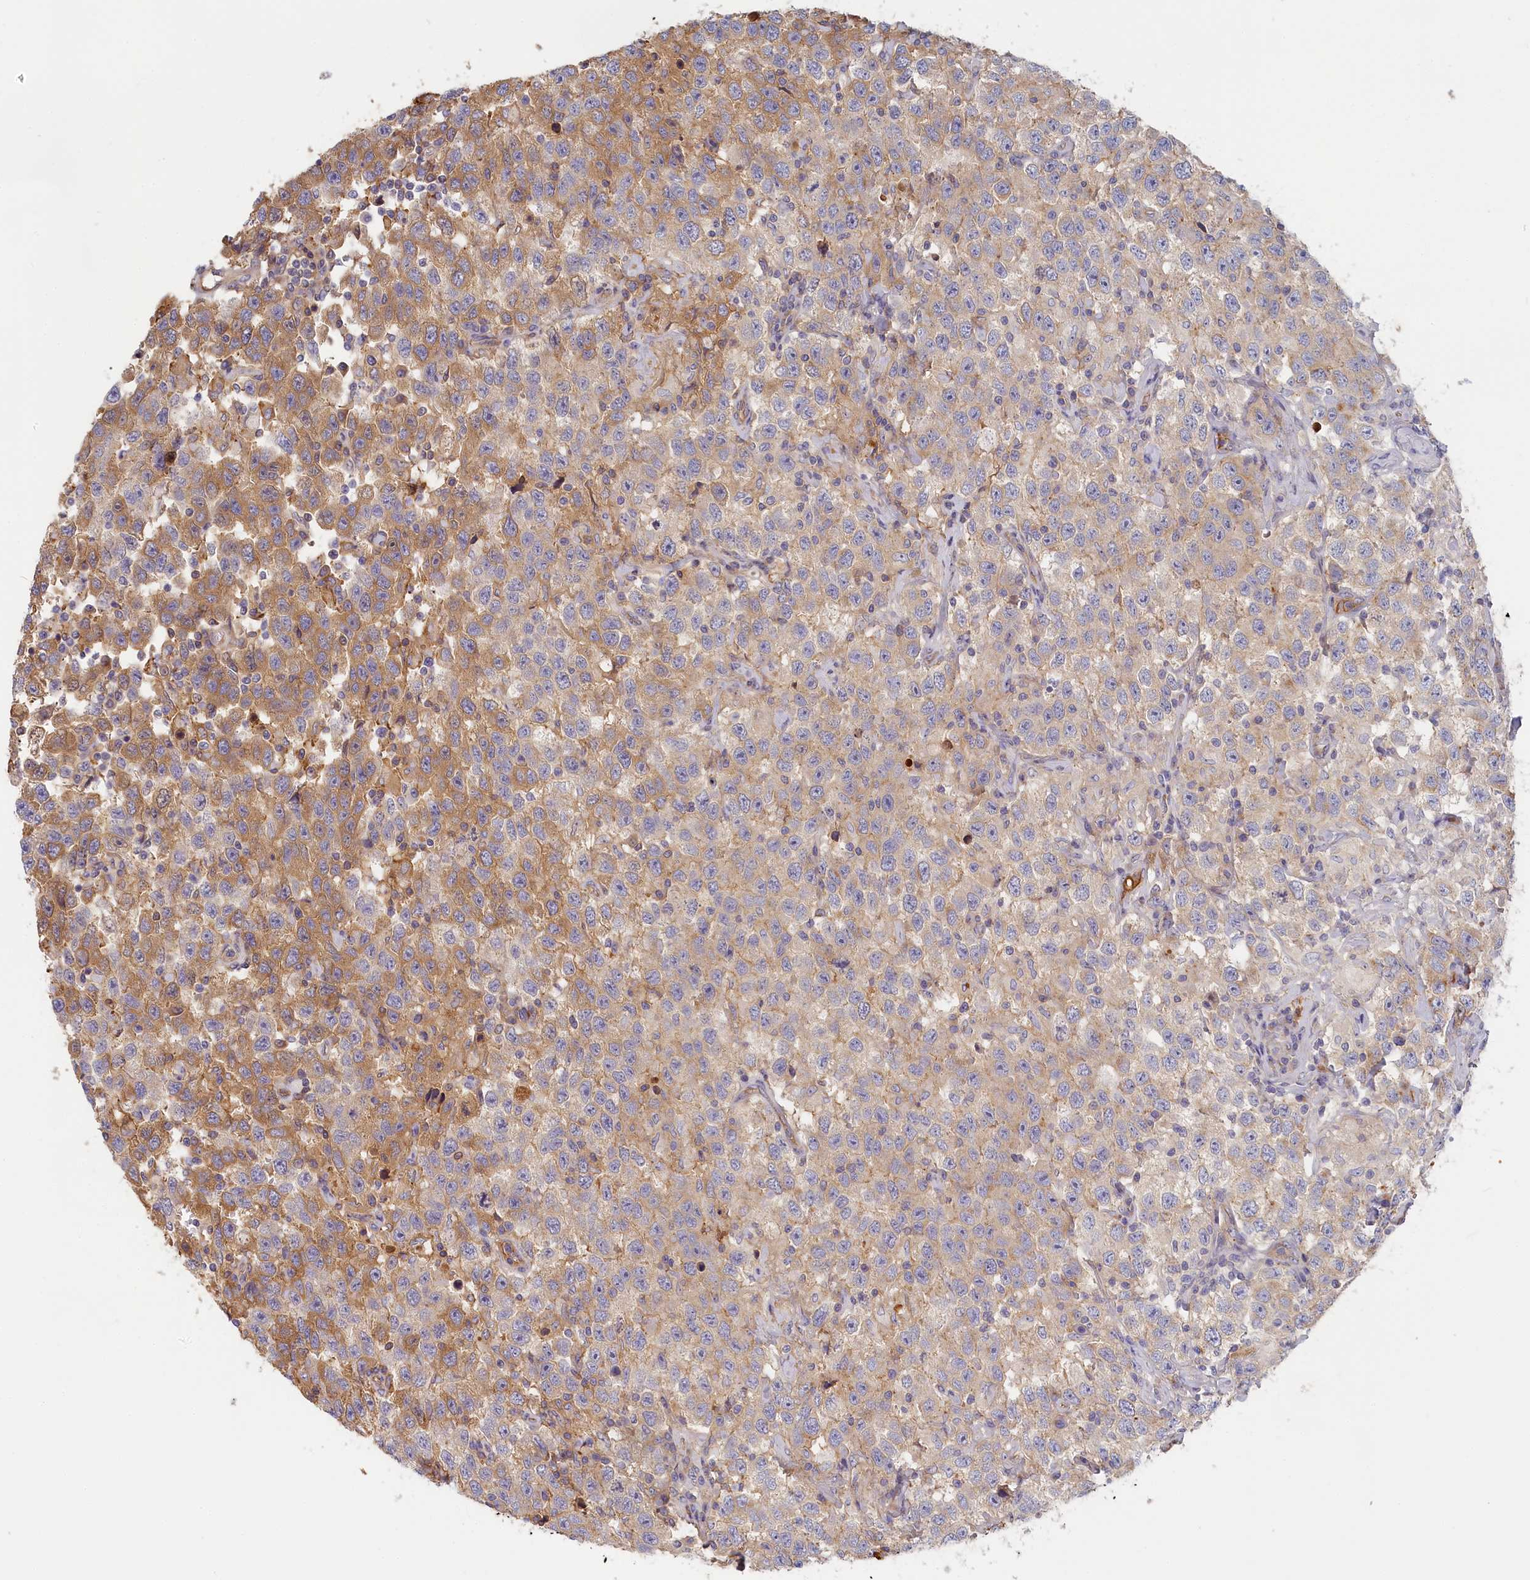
{"staining": {"intensity": "moderate", "quantity": "<25%", "location": "cytoplasmic/membranous"}, "tissue": "testis cancer", "cell_type": "Tumor cells", "image_type": "cancer", "snomed": [{"axis": "morphology", "description": "Seminoma, NOS"}, {"axis": "topography", "description": "Testis"}], "caption": "Approximately <25% of tumor cells in testis cancer (seminoma) demonstrate moderate cytoplasmic/membranous protein staining as visualized by brown immunohistochemical staining.", "gene": "STX16", "patient": {"sex": "male", "age": 41}}